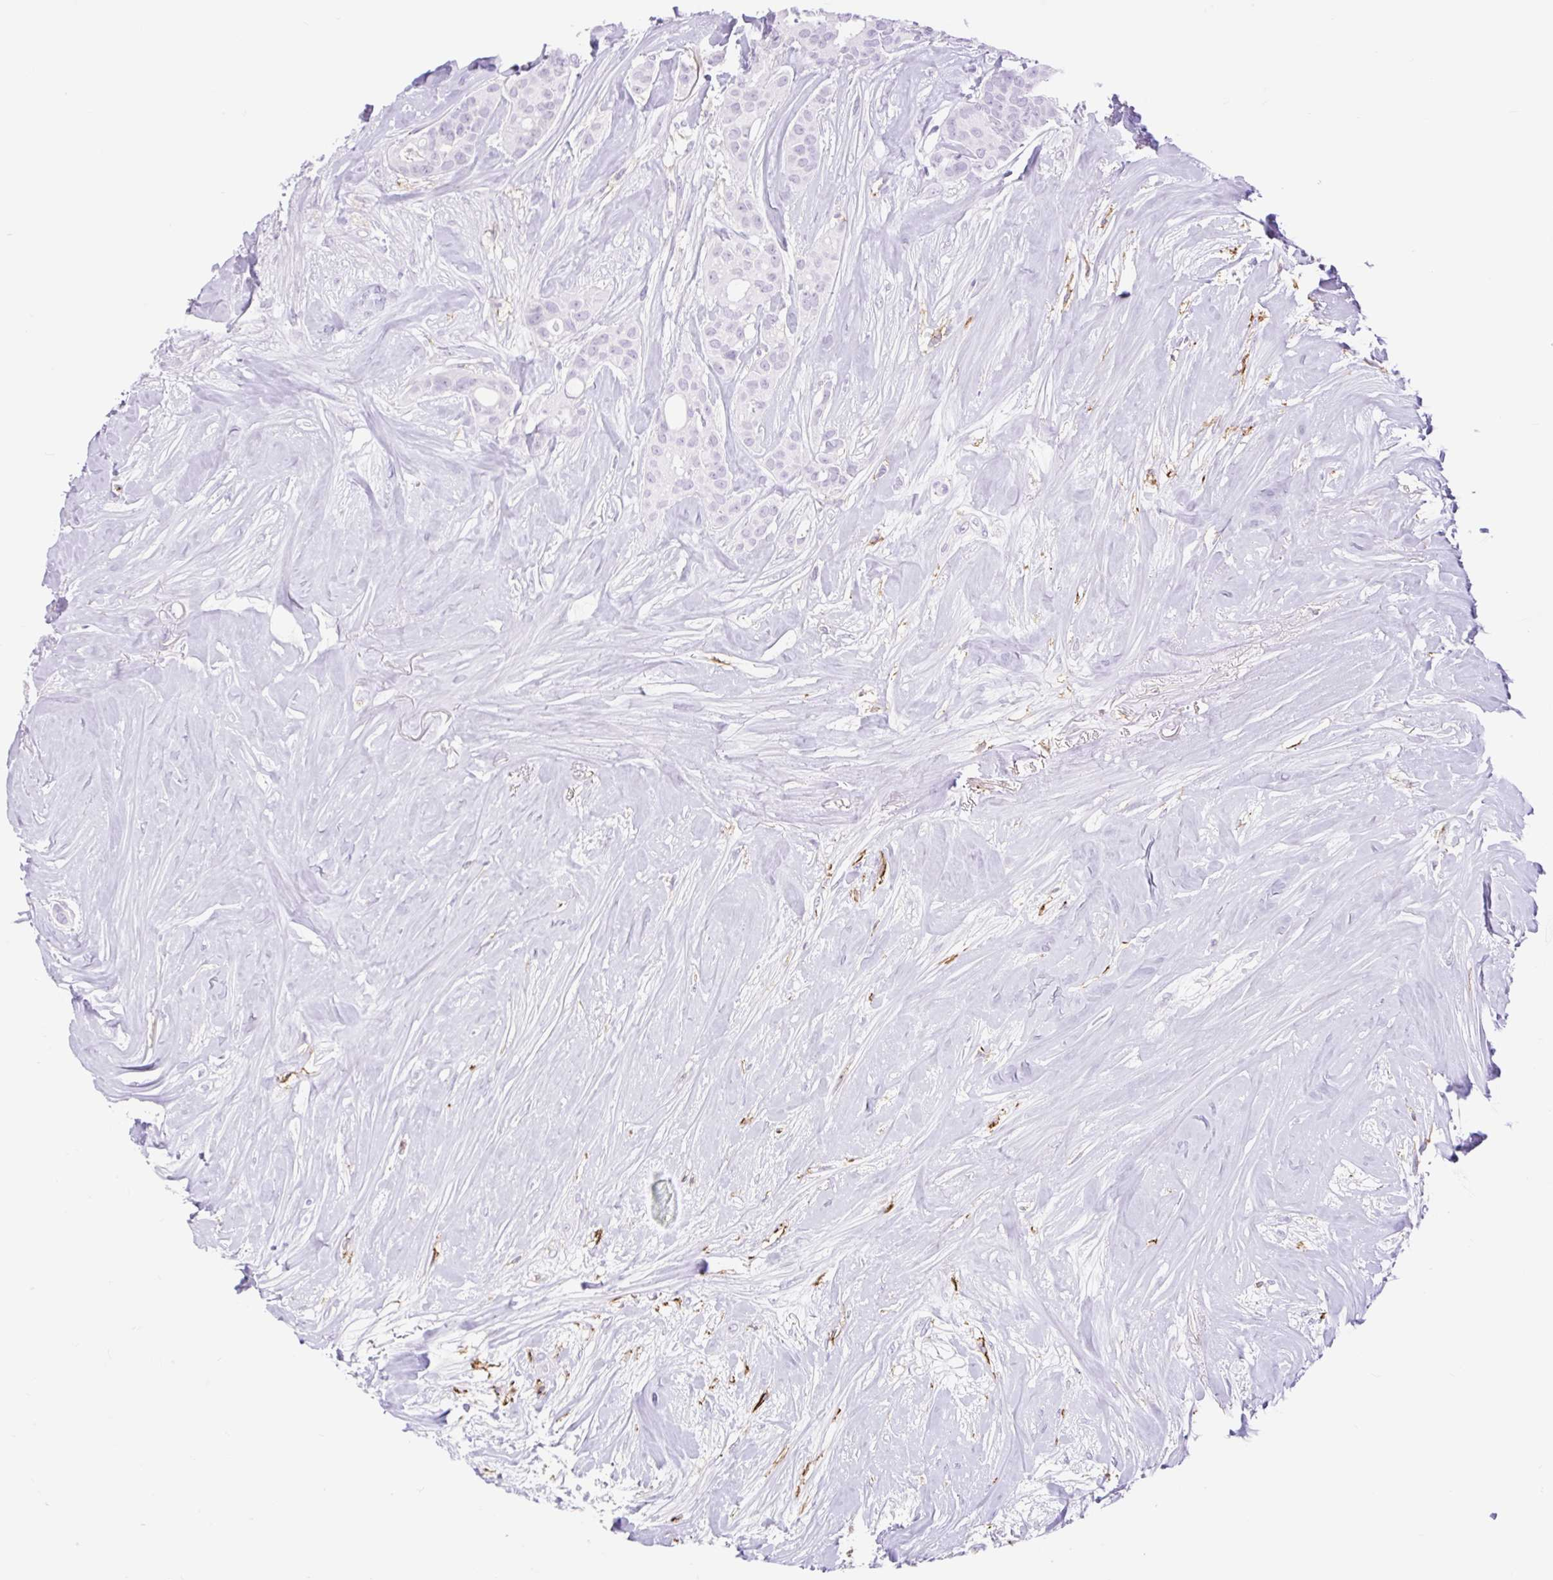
{"staining": {"intensity": "negative", "quantity": "none", "location": "none"}, "tissue": "breast cancer", "cell_type": "Tumor cells", "image_type": "cancer", "snomed": [{"axis": "morphology", "description": "Duct carcinoma"}, {"axis": "topography", "description": "Breast"}], "caption": "The immunohistochemistry (IHC) histopathology image has no significant staining in tumor cells of breast intraductal carcinoma tissue.", "gene": "SIGLEC1", "patient": {"sex": "female", "age": 84}}